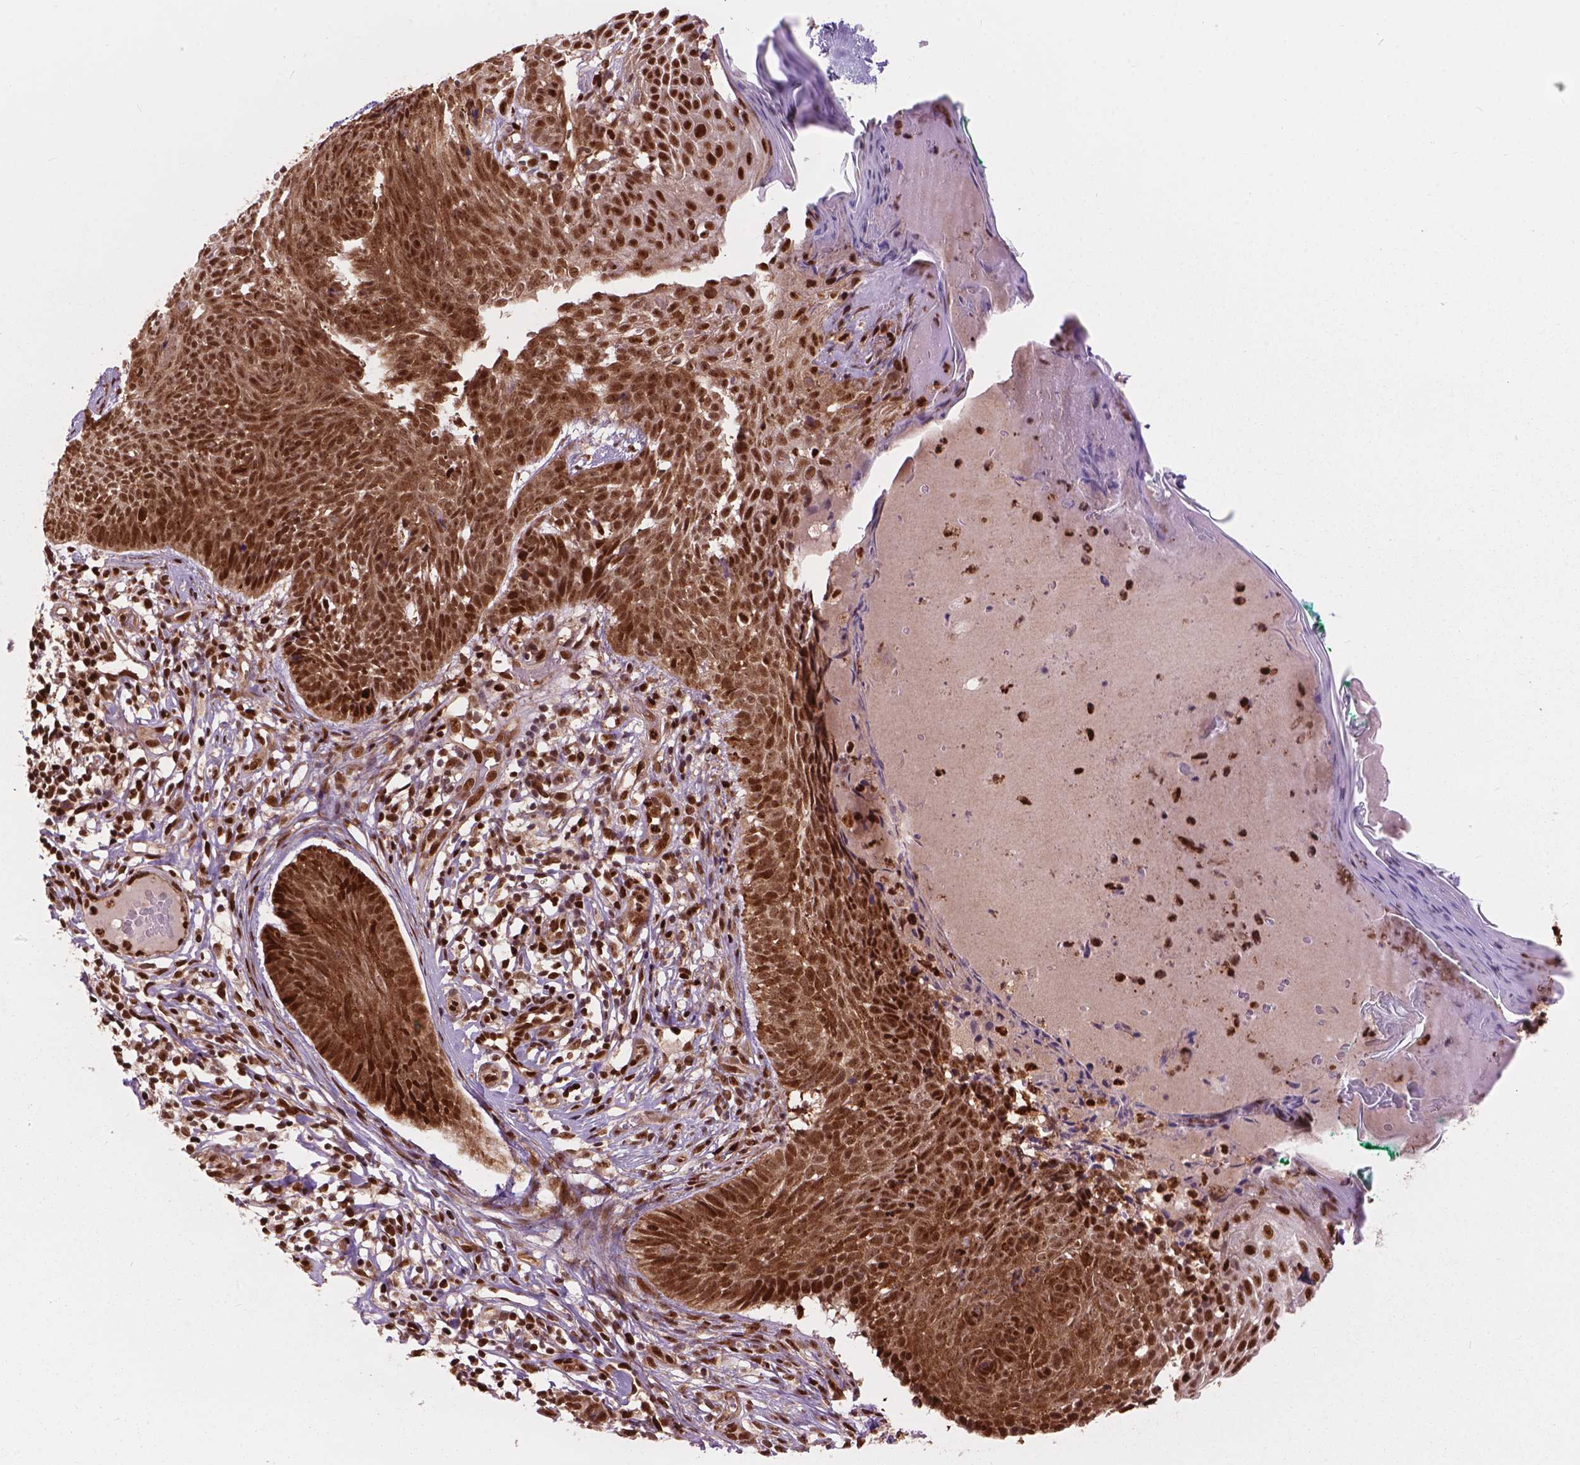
{"staining": {"intensity": "moderate", "quantity": ">75%", "location": "cytoplasmic/membranous,nuclear"}, "tissue": "skin cancer", "cell_type": "Tumor cells", "image_type": "cancer", "snomed": [{"axis": "morphology", "description": "Basal cell carcinoma"}, {"axis": "topography", "description": "Skin"}], "caption": "Tumor cells demonstrate moderate cytoplasmic/membranous and nuclear positivity in about >75% of cells in skin cancer (basal cell carcinoma).", "gene": "ANP32B", "patient": {"sex": "male", "age": 85}}